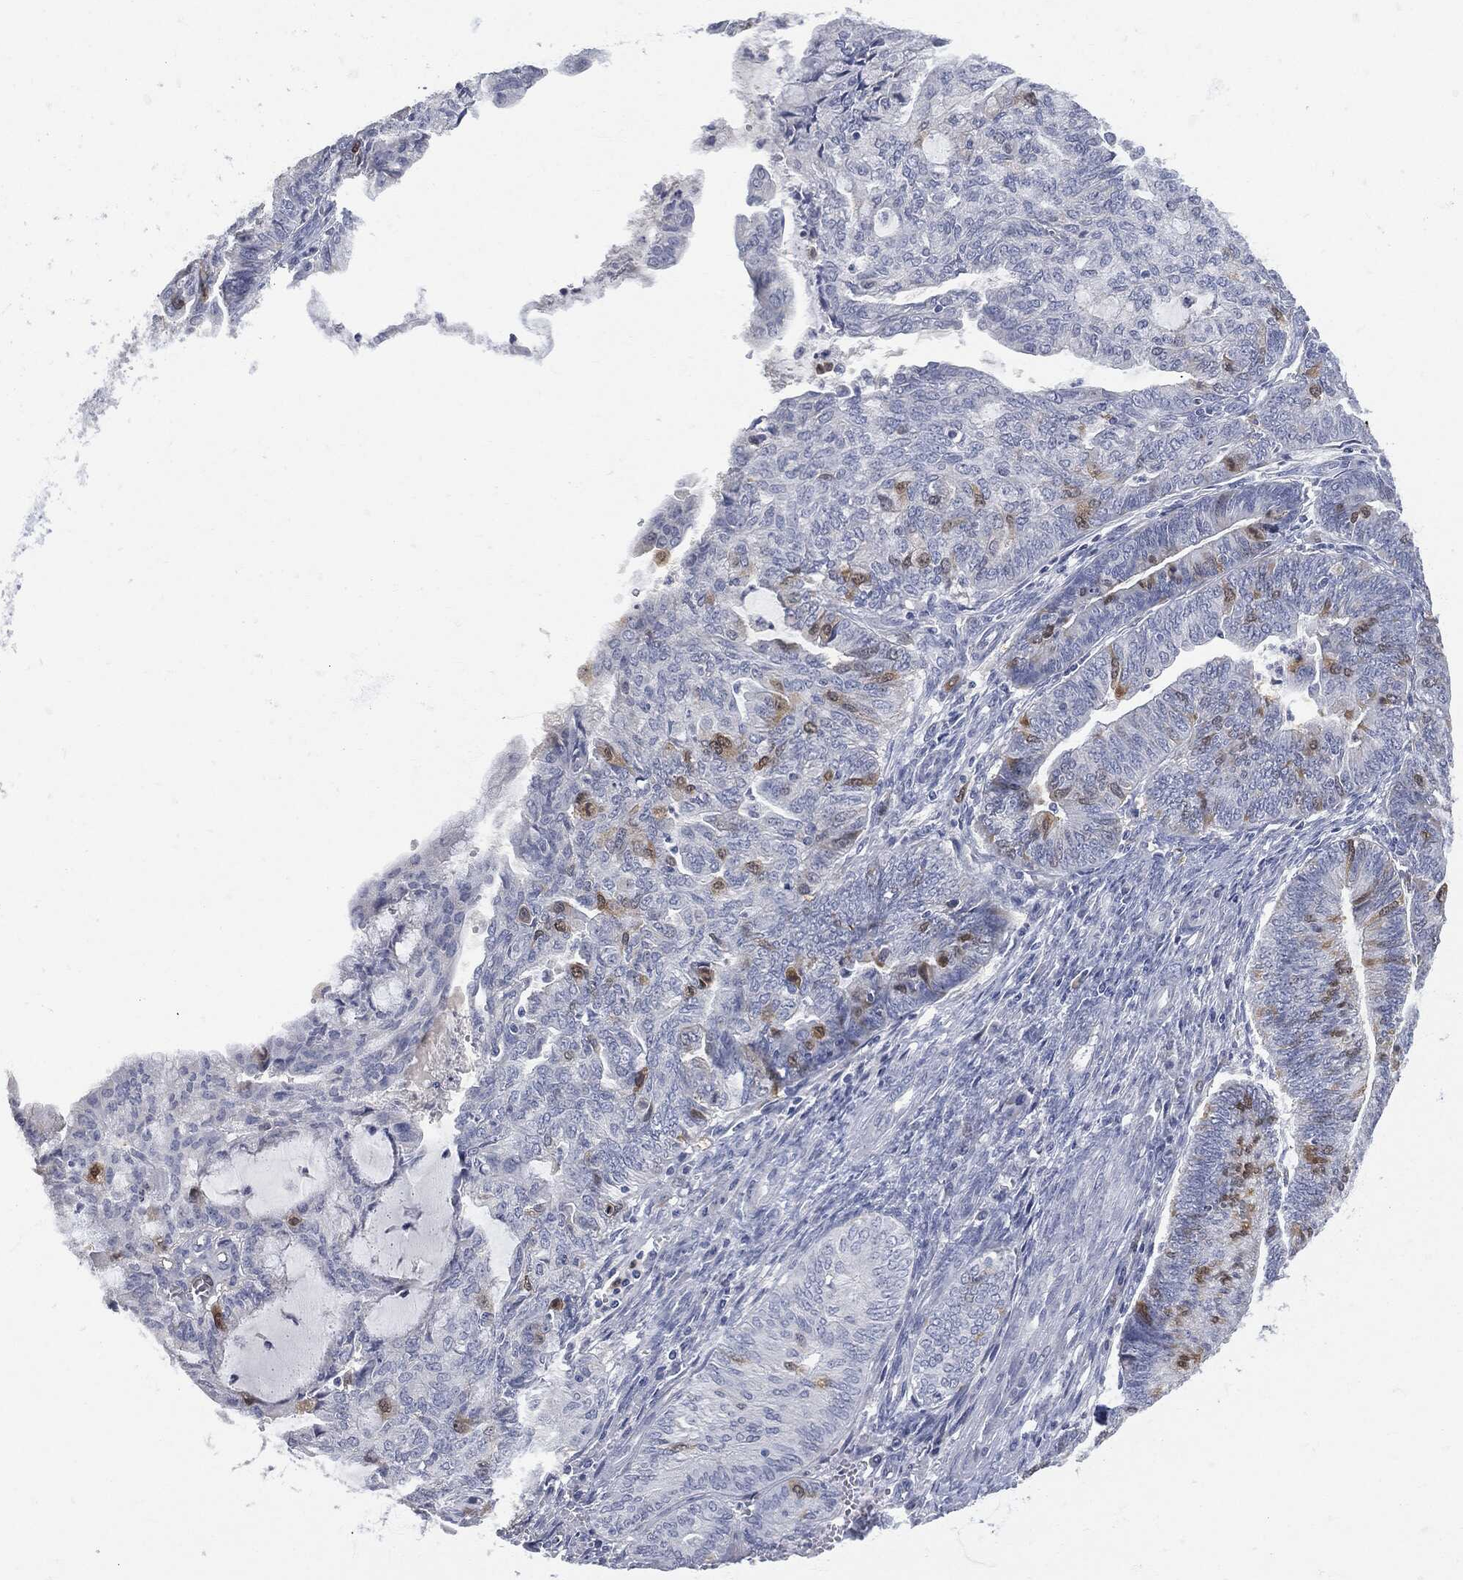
{"staining": {"intensity": "strong", "quantity": "25%-75%", "location": "cytoplasmic/membranous"}, "tissue": "endometrial cancer", "cell_type": "Tumor cells", "image_type": "cancer", "snomed": [{"axis": "morphology", "description": "Adenocarcinoma, NOS"}, {"axis": "topography", "description": "Endometrium"}], "caption": "High-power microscopy captured an immunohistochemistry (IHC) image of adenocarcinoma (endometrial), revealing strong cytoplasmic/membranous expression in about 25%-75% of tumor cells.", "gene": "UBE2C", "patient": {"sex": "female", "age": 82}}